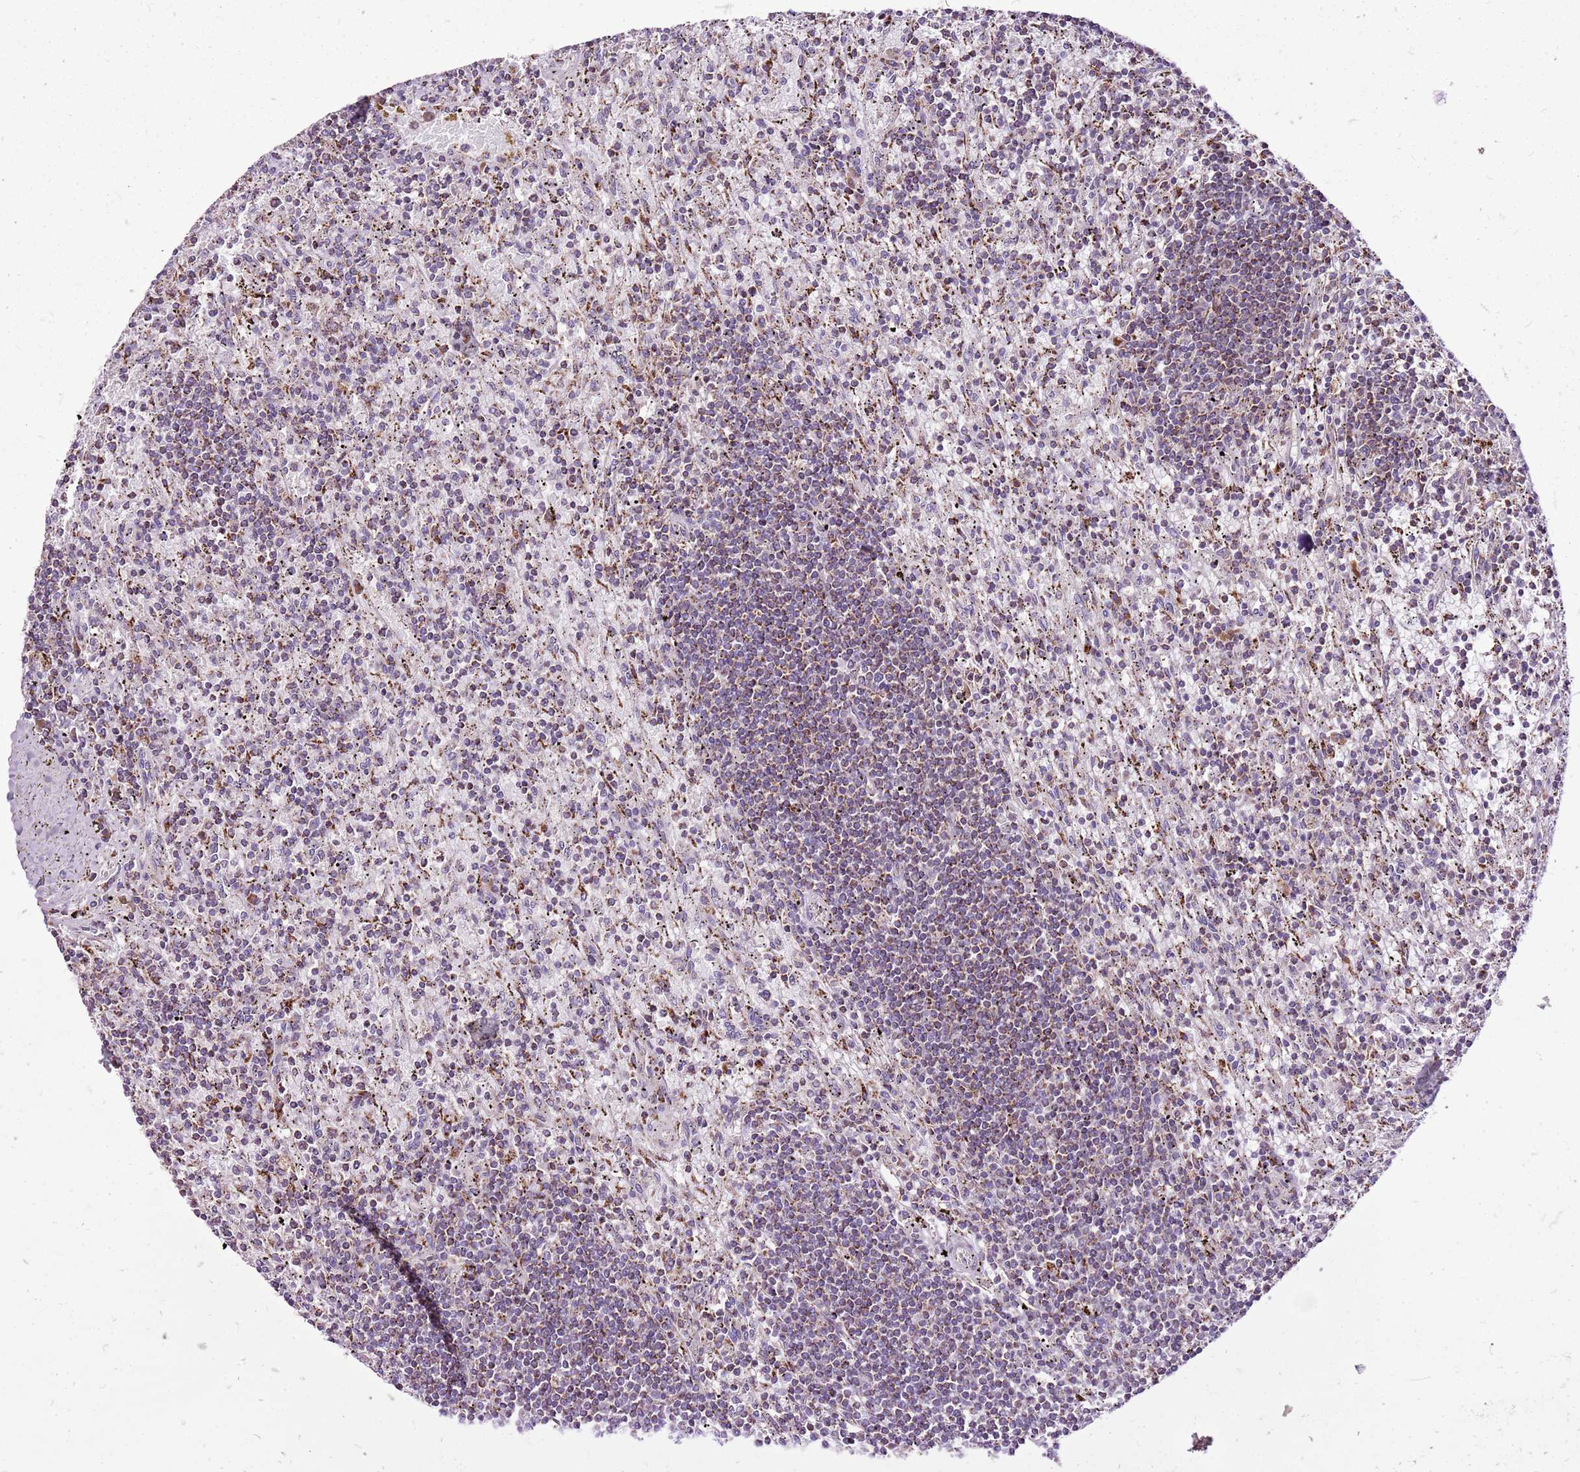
{"staining": {"intensity": "weak", "quantity": ">75%", "location": "cytoplasmic/membranous"}, "tissue": "lymphoma", "cell_type": "Tumor cells", "image_type": "cancer", "snomed": [{"axis": "morphology", "description": "Malignant lymphoma, non-Hodgkin's type, Low grade"}, {"axis": "topography", "description": "Spleen"}], "caption": "Immunohistochemistry staining of lymphoma, which reveals low levels of weak cytoplasmic/membranous expression in about >75% of tumor cells indicating weak cytoplasmic/membranous protein expression. The staining was performed using DAB (brown) for protein detection and nuclei were counterstained in hematoxylin (blue).", "gene": "GCDH", "patient": {"sex": "male", "age": 76}}